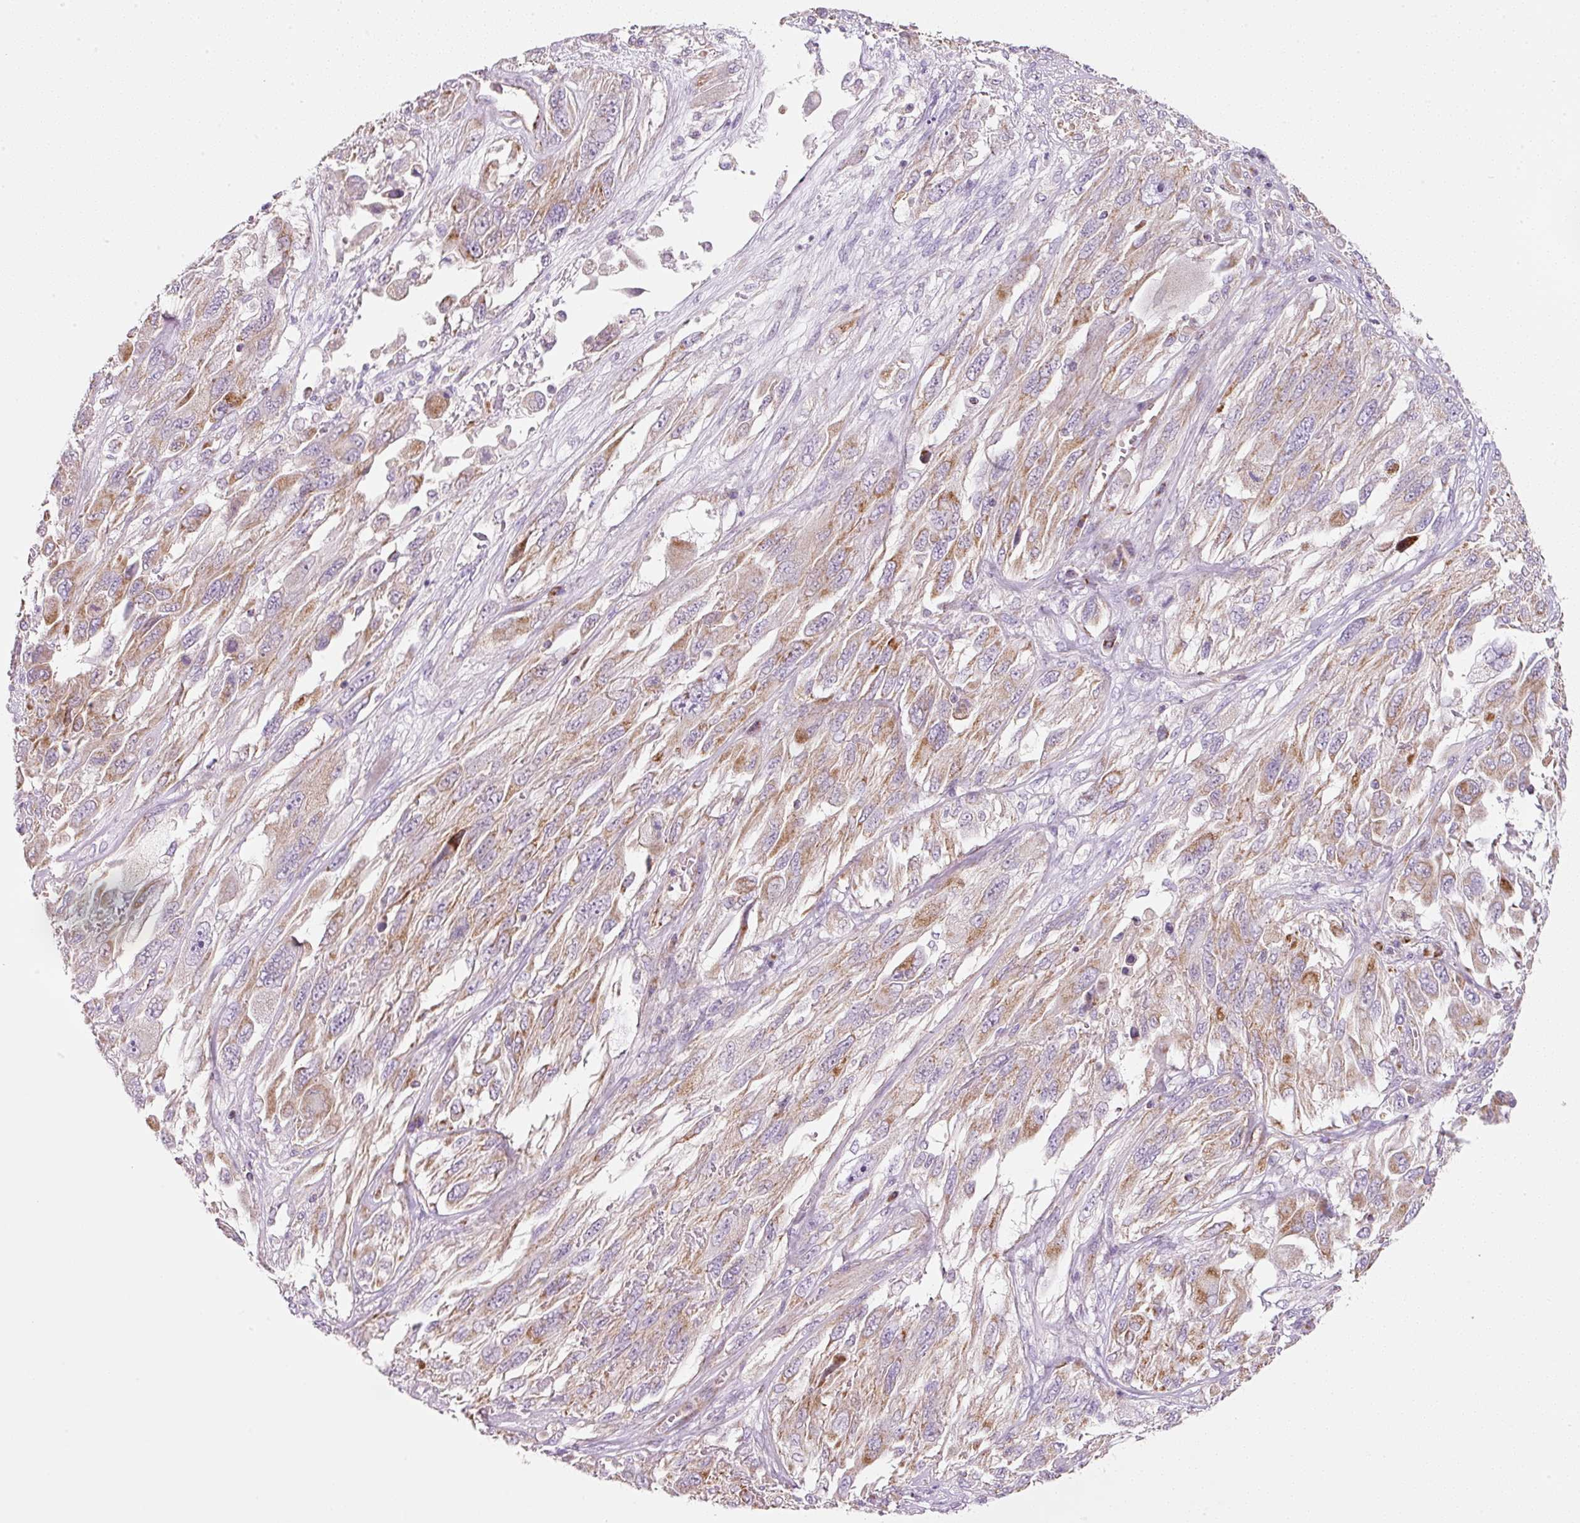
{"staining": {"intensity": "moderate", "quantity": ">75%", "location": "cytoplasmic/membranous"}, "tissue": "melanoma", "cell_type": "Tumor cells", "image_type": "cancer", "snomed": [{"axis": "morphology", "description": "Malignant melanoma, NOS"}, {"axis": "topography", "description": "Skin"}], "caption": "Human malignant melanoma stained for a protein (brown) reveals moderate cytoplasmic/membranous positive staining in approximately >75% of tumor cells.", "gene": "NDUFA1", "patient": {"sex": "female", "age": 91}}